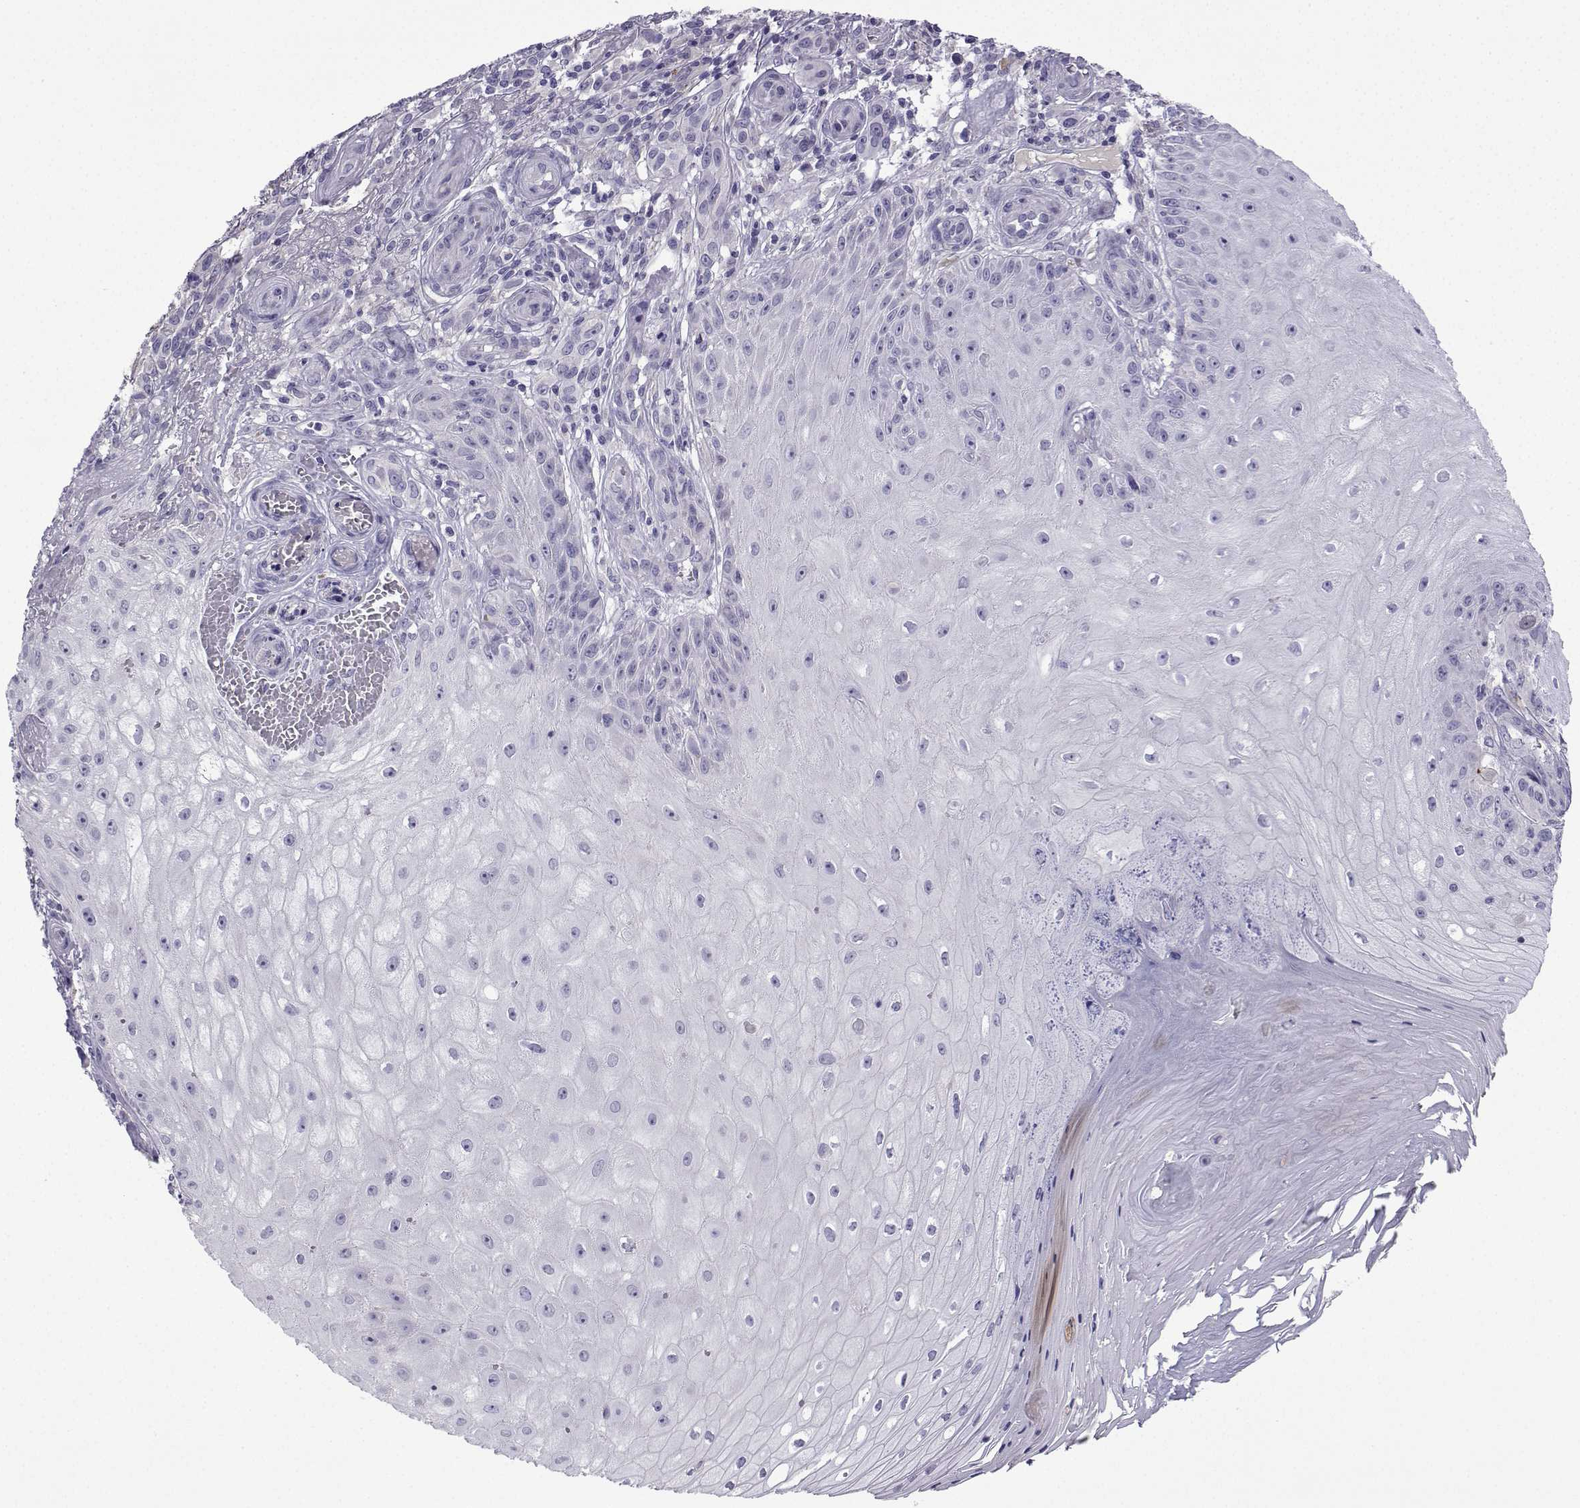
{"staining": {"intensity": "negative", "quantity": "none", "location": "none"}, "tissue": "melanoma", "cell_type": "Tumor cells", "image_type": "cancer", "snomed": [{"axis": "morphology", "description": "Malignant melanoma, NOS"}, {"axis": "topography", "description": "Skin"}], "caption": "Protein analysis of melanoma shows no significant positivity in tumor cells.", "gene": "SPACA7", "patient": {"sex": "female", "age": 53}}